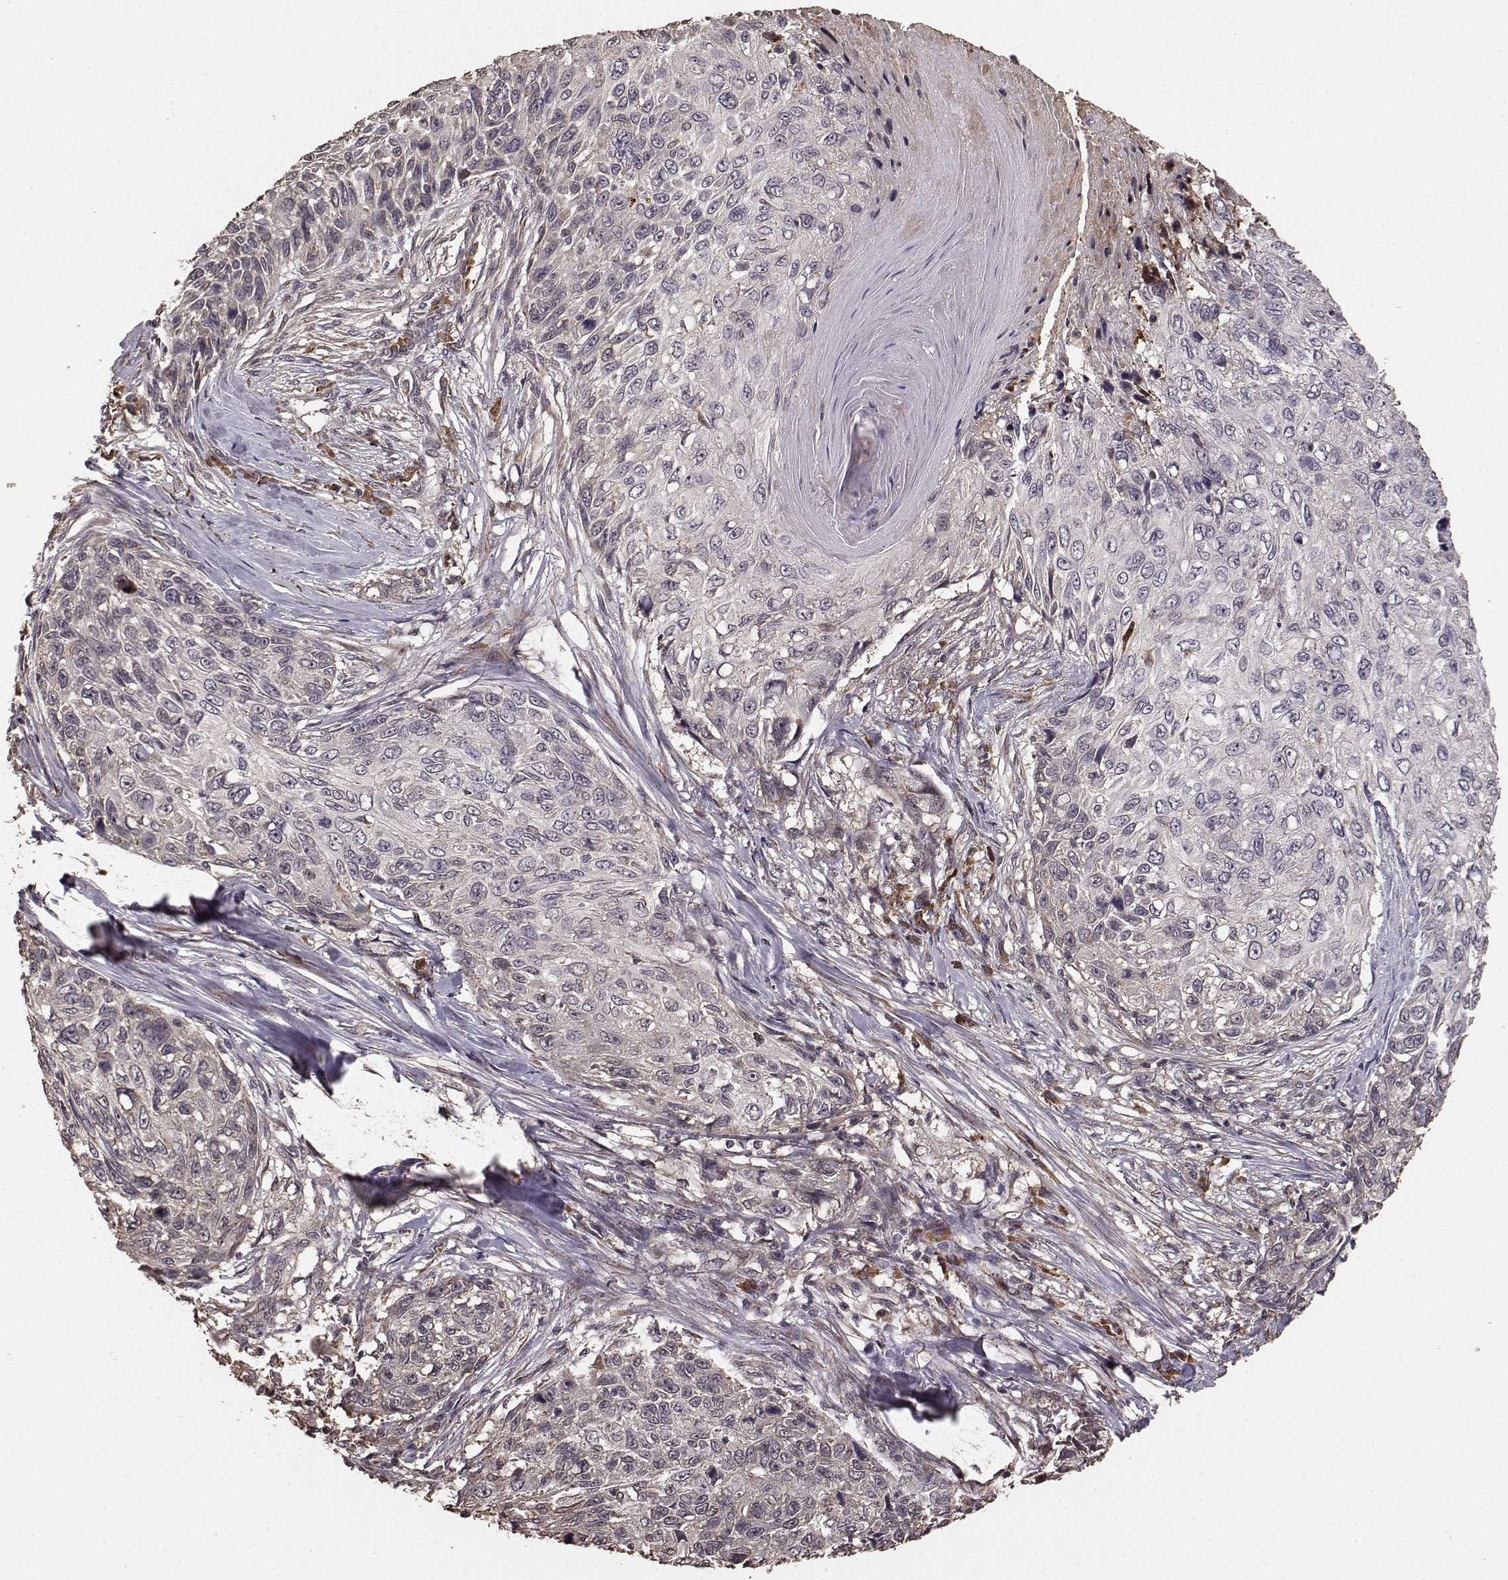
{"staining": {"intensity": "weak", "quantity": ">75%", "location": "cytoplasmic/membranous"}, "tissue": "skin cancer", "cell_type": "Tumor cells", "image_type": "cancer", "snomed": [{"axis": "morphology", "description": "Squamous cell carcinoma, NOS"}, {"axis": "topography", "description": "Skin"}], "caption": "Protein analysis of skin cancer tissue exhibits weak cytoplasmic/membranous expression in about >75% of tumor cells.", "gene": "USP15", "patient": {"sex": "male", "age": 92}}